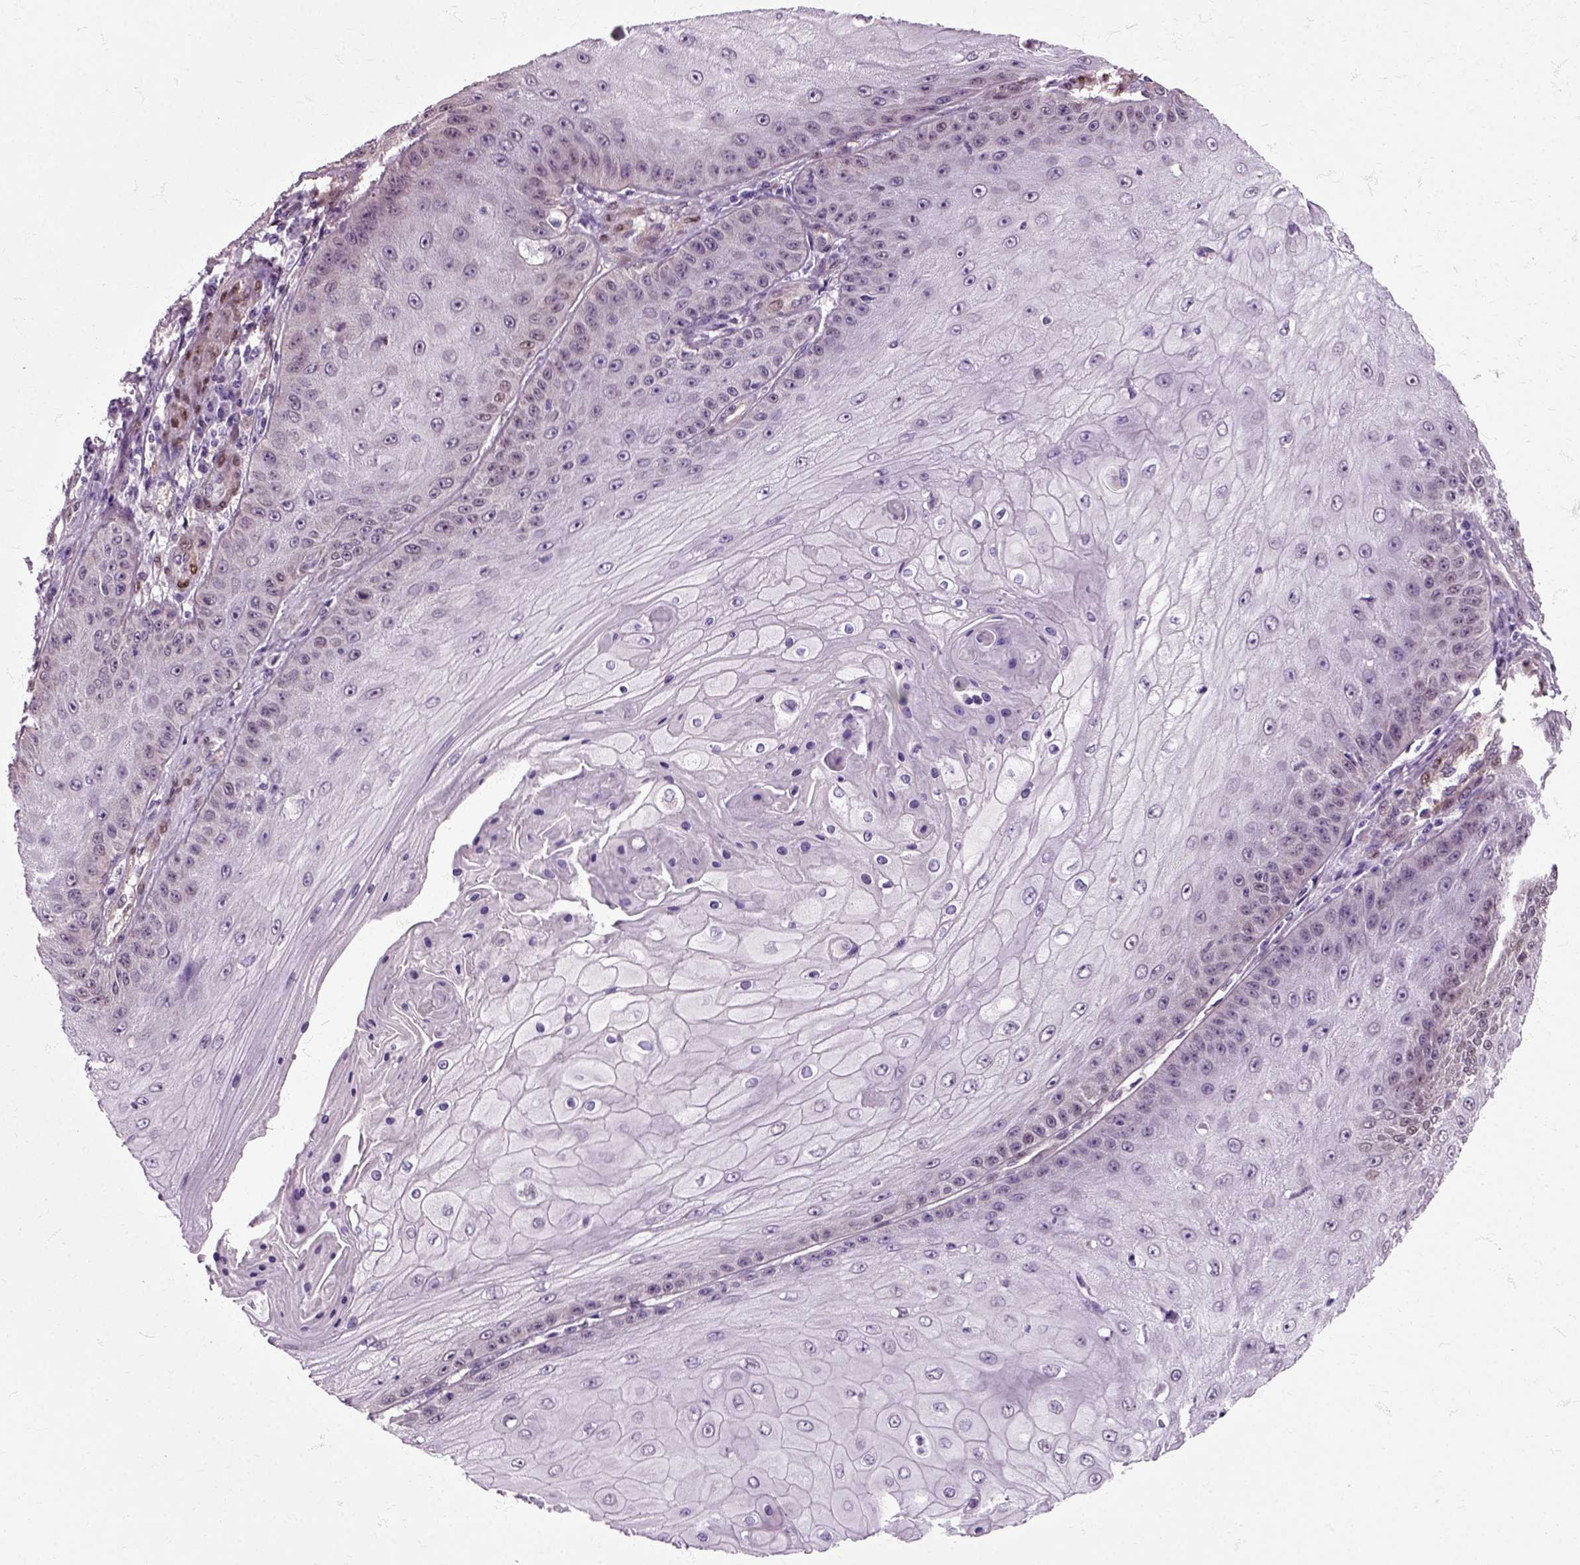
{"staining": {"intensity": "negative", "quantity": "none", "location": "none"}, "tissue": "skin cancer", "cell_type": "Tumor cells", "image_type": "cancer", "snomed": [{"axis": "morphology", "description": "Squamous cell carcinoma, NOS"}, {"axis": "topography", "description": "Skin"}], "caption": "Human skin squamous cell carcinoma stained for a protein using immunohistochemistry (IHC) demonstrates no positivity in tumor cells.", "gene": "HSPA2", "patient": {"sex": "male", "age": 70}}